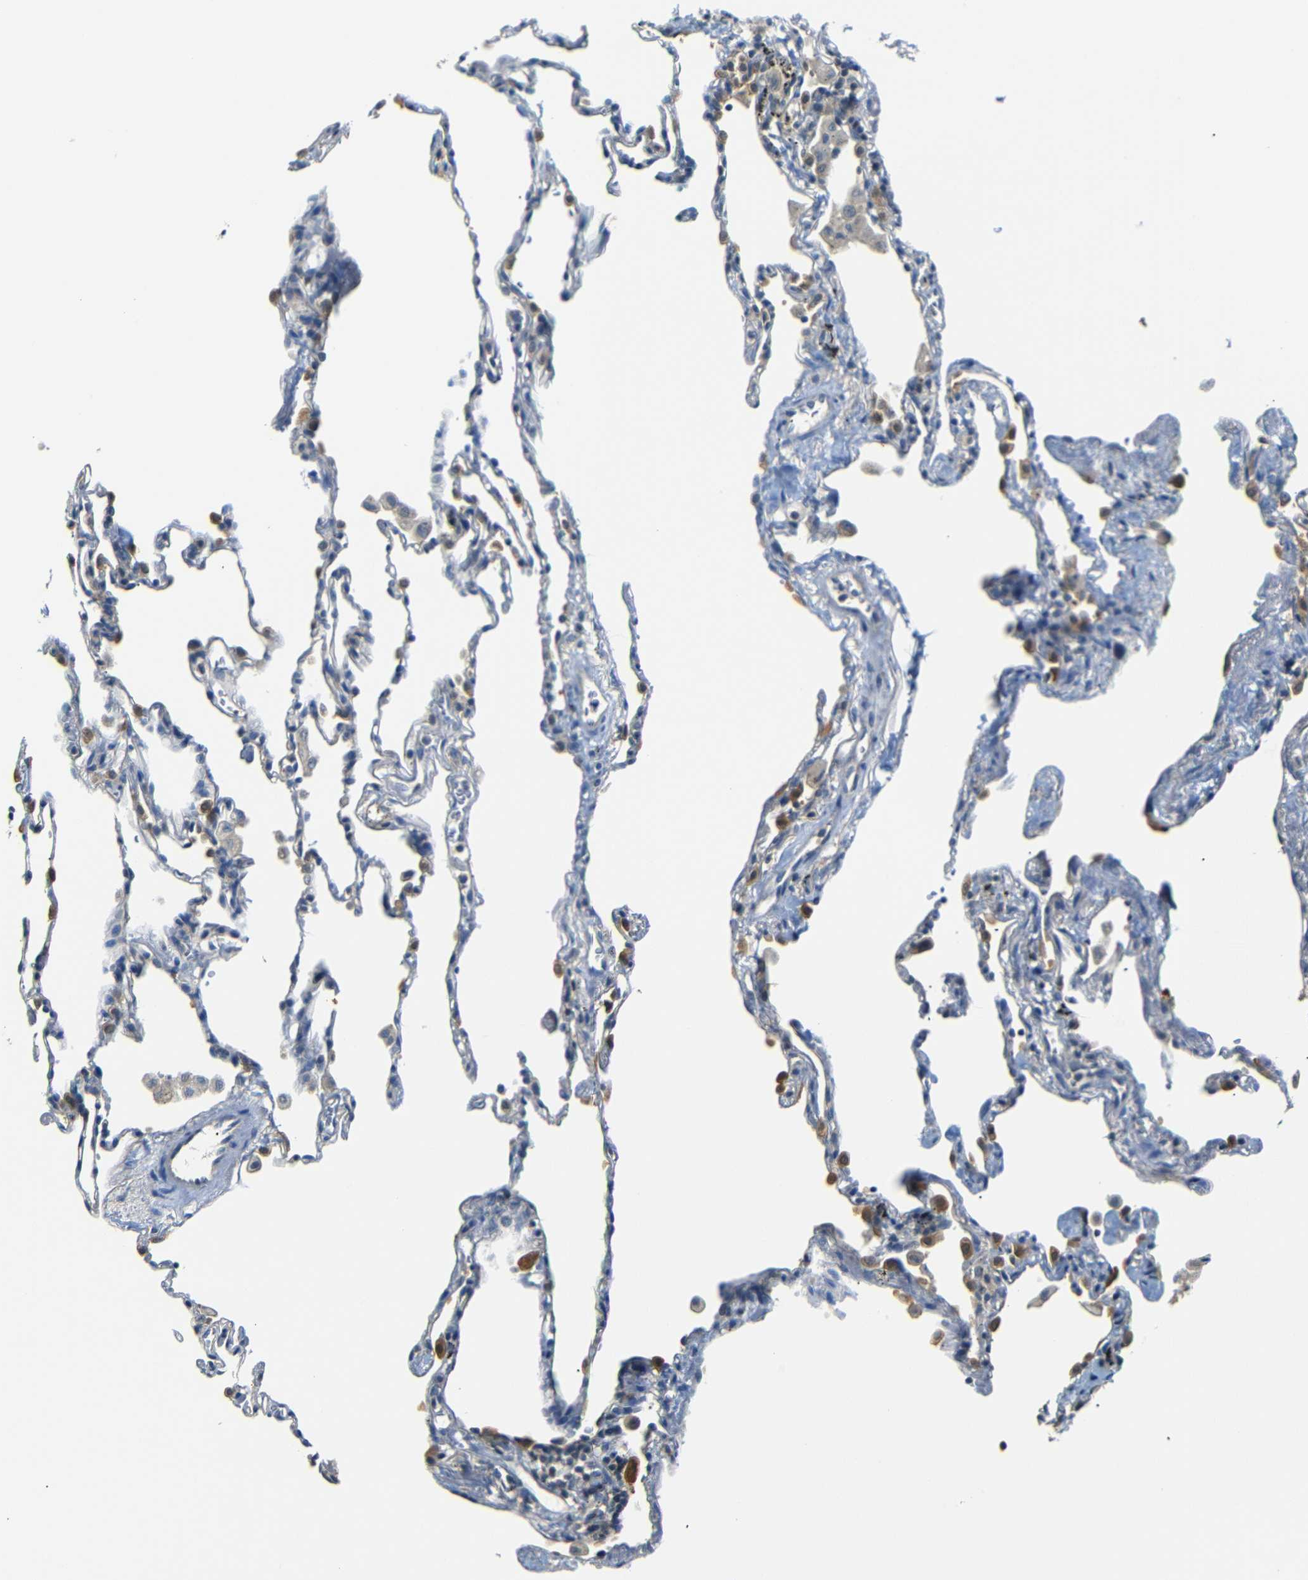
{"staining": {"intensity": "moderate", "quantity": "<25%", "location": "cytoplasmic/membranous"}, "tissue": "lung", "cell_type": "Alveolar cells", "image_type": "normal", "snomed": [{"axis": "morphology", "description": "Normal tissue, NOS"}, {"axis": "topography", "description": "Lung"}], "caption": "Immunohistochemistry (IHC) staining of benign lung, which exhibits low levels of moderate cytoplasmic/membranous positivity in approximately <25% of alveolar cells indicating moderate cytoplasmic/membranous protein expression. The staining was performed using DAB (3,3'-diaminobenzidine) (brown) for protein detection and nuclei were counterstained in hematoxylin (blue).", "gene": "SFN", "patient": {"sex": "male", "age": 59}}